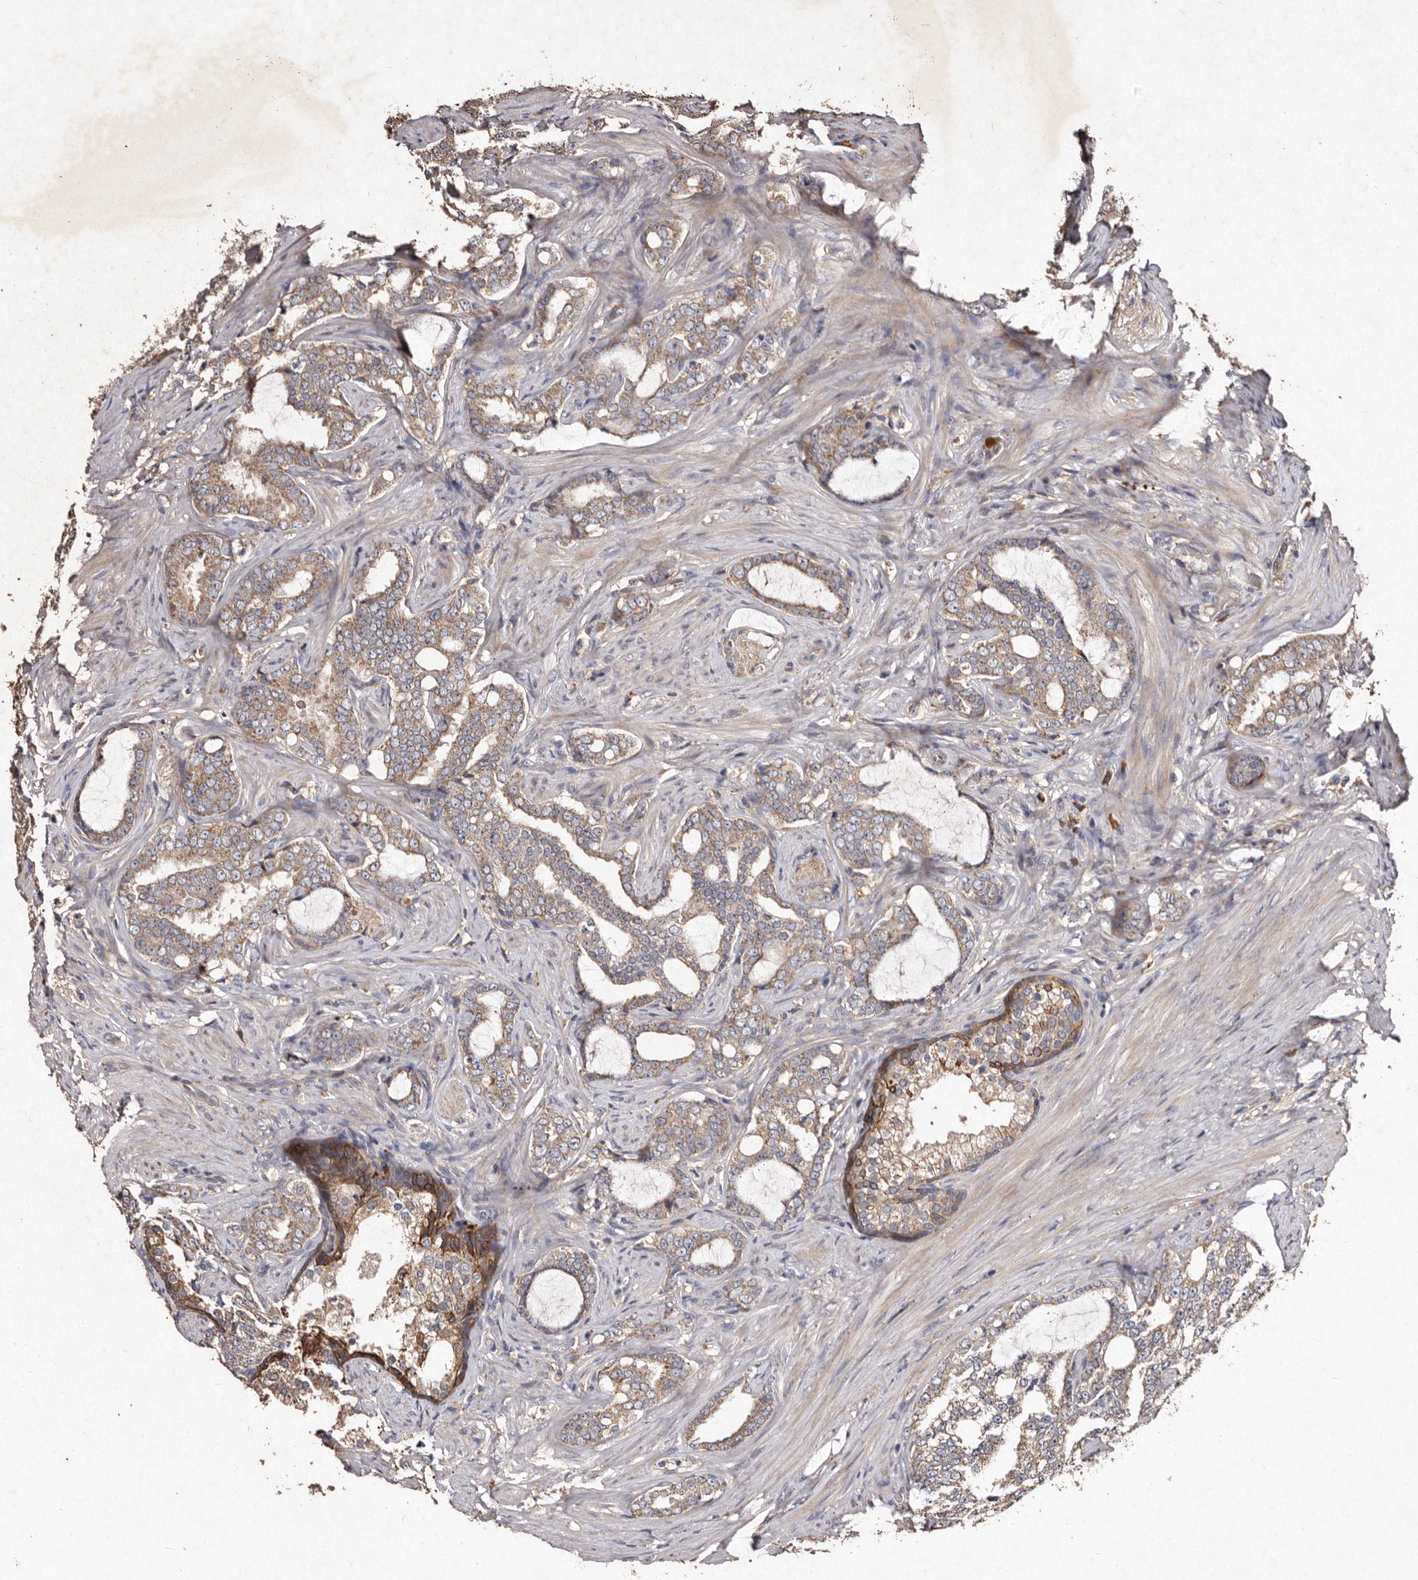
{"staining": {"intensity": "weak", "quantity": ">75%", "location": "cytoplasmic/membranous"}, "tissue": "prostate cancer", "cell_type": "Tumor cells", "image_type": "cancer", "snomed": [{"axis": "morphology", "description": "Adenocarcinoma, High grade"}, {"axis": "topography", "description": "Prostate"}], "caption": "Weak cytoplasmic/membranous staining for a protein is appreciated in about >75% of tumor cells of prostate adenocarcinoma (high-grade) using immunohistochemistry.", "gene": "TFB1M", "patient": {"sex": "male", "age": 64}}